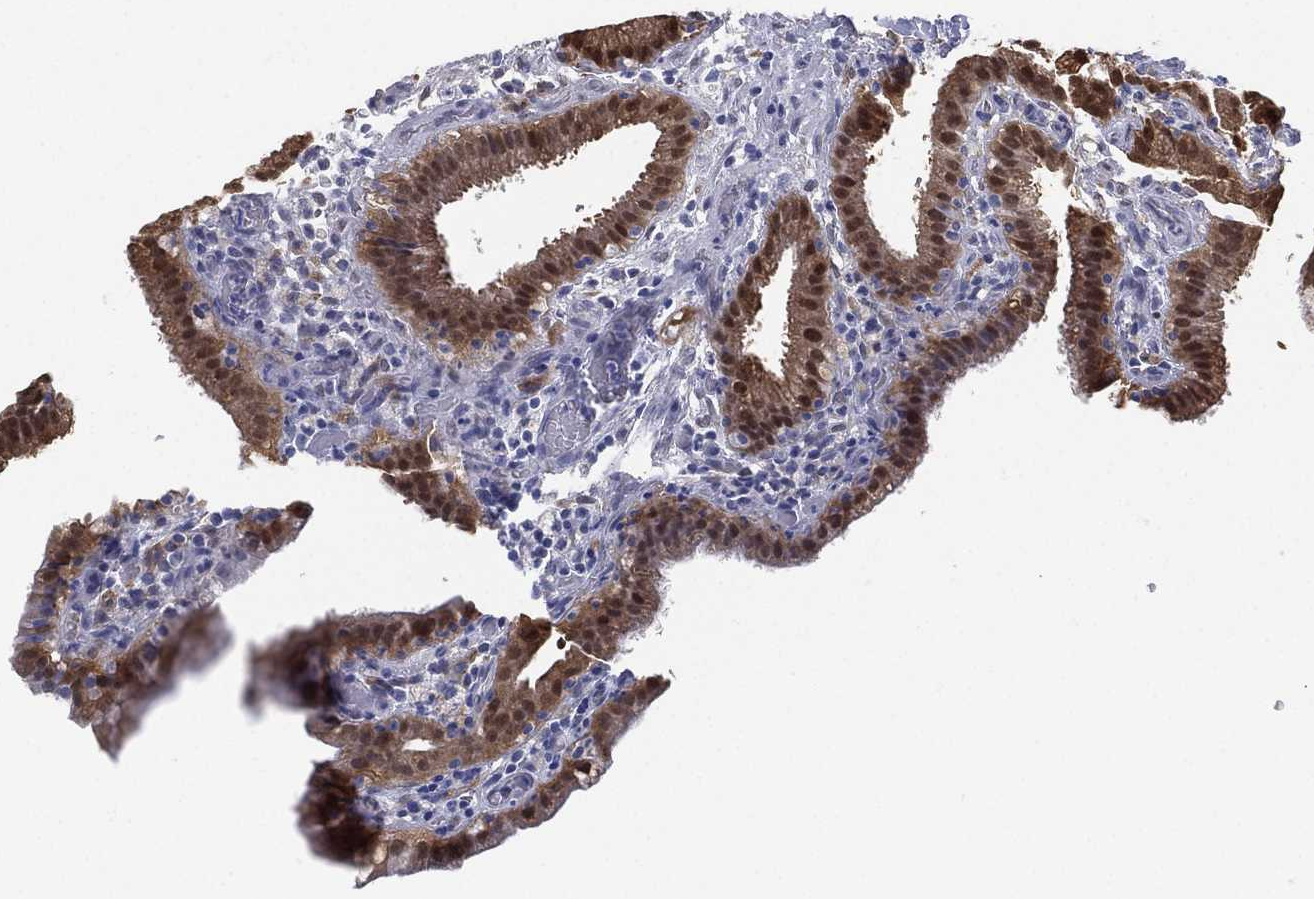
{"staining": {"intensity": "strong", "quantity": "25%-75%", "location": "cytoplasmic/membranous,nuclear"}, "tissue": "gallbladder", "cell_type": "Glandular cells", "image_type": "normal", "snomed": [{"axis": "morphology", "description": "Normal tissue, NOS"}, {"axis": "topography", "description": "Gallbladder"}], "caption": "Protein expression by immunohistochemistry exhibits strong cytoplasmic/membranous,nuclear expression in about 25%-75% of glandular cells in normal gallbladder. The staining was performed using DAB (3,3'-diaminobenzidine) to visualize the protein expression in brown, while the nuclei were stained in blue with hematoxylin (Magnification: 20x).", "gene": "DDAH1", "patient": {"sex": "male", "age": 62}}